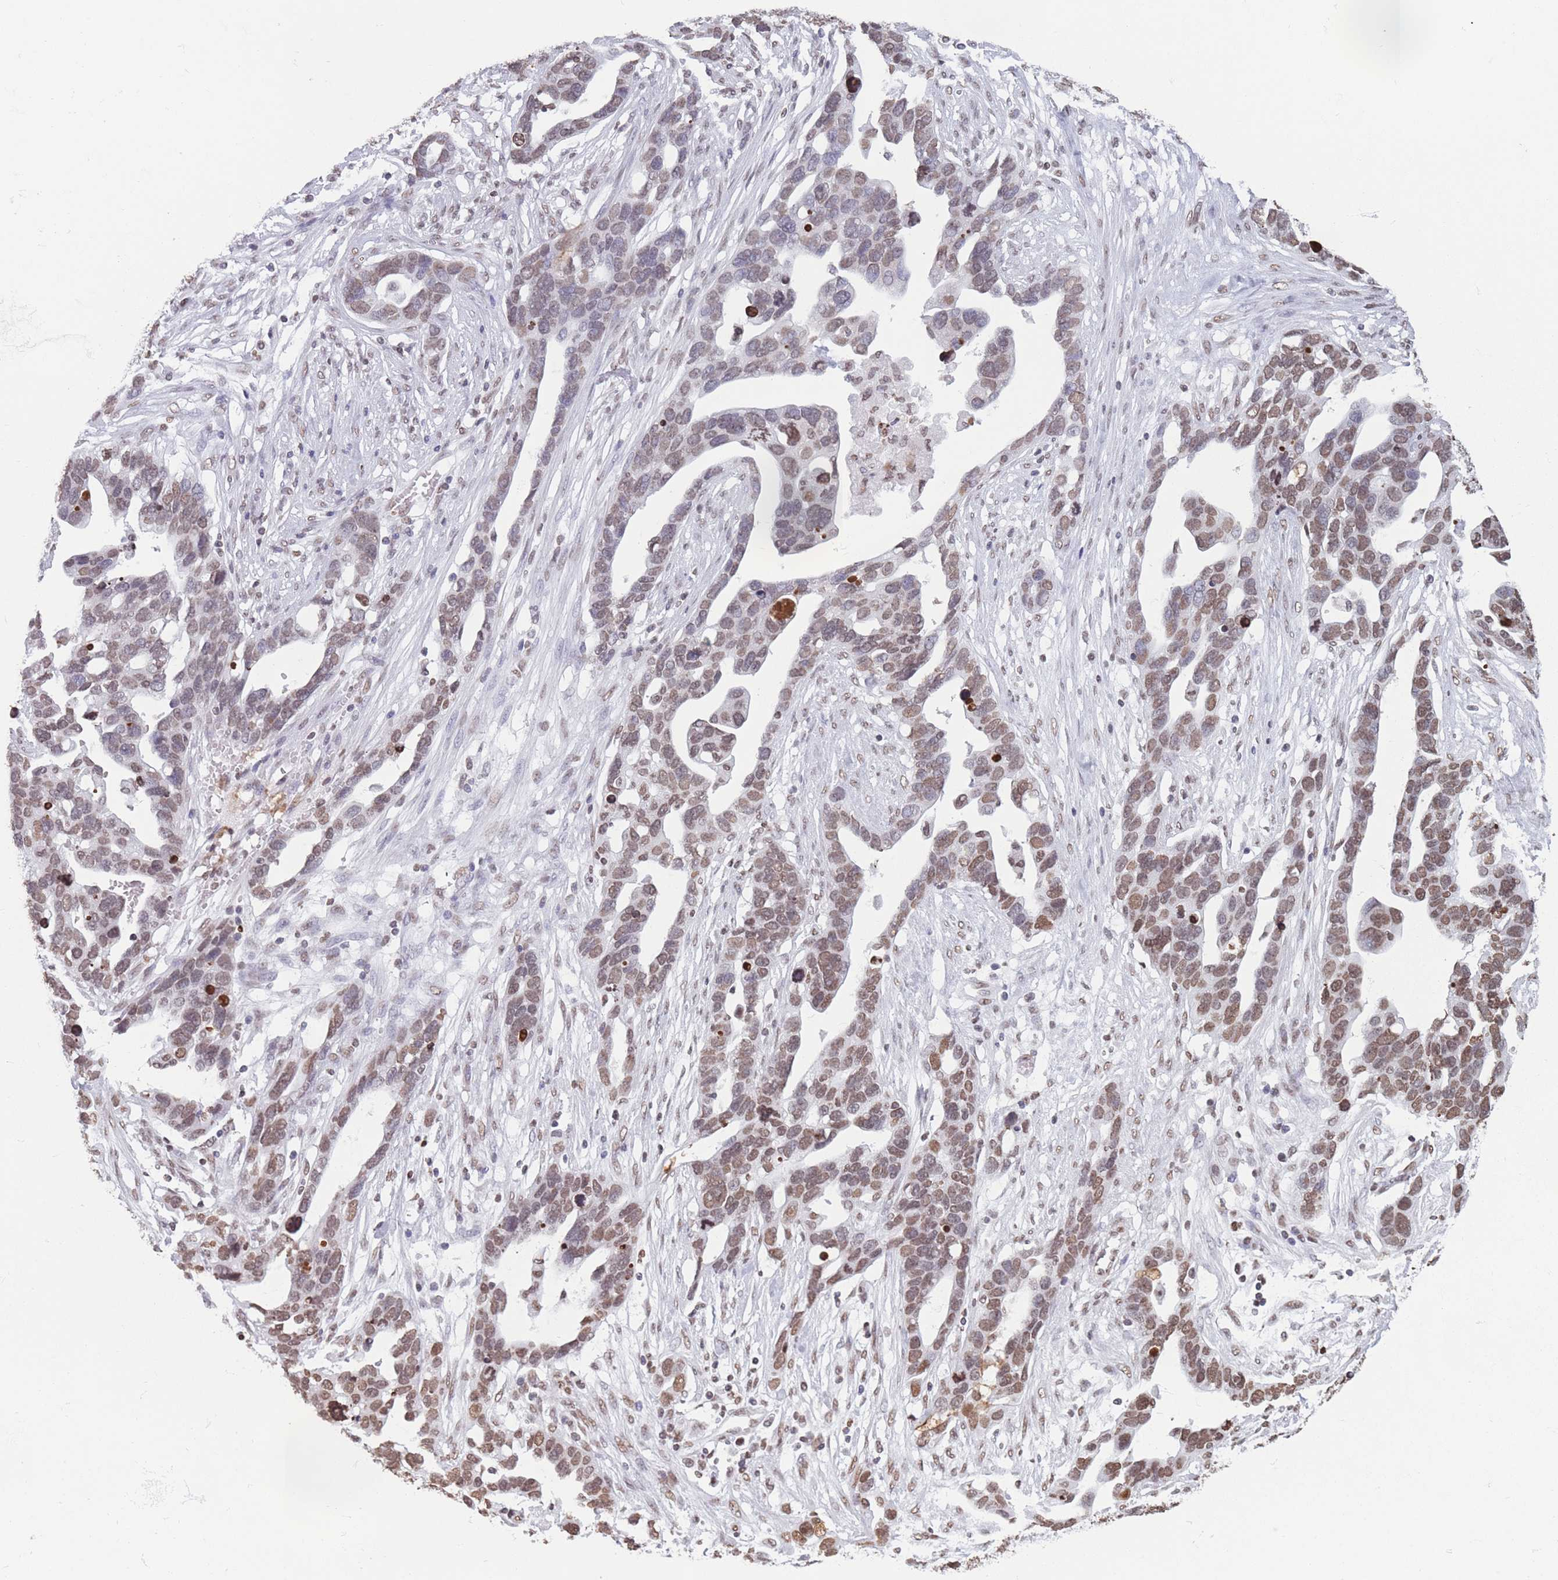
{"staining": {"intensity": "moderate", "quantity": "25%-75%", "location": "nuclear"}, "tissue": "ovarian cancer", "cell_type": "Tumor cells", "image_type": "cancer", "snomed": [{"axis": "morphology", "description": "Cystadenocarcinoma, serous, NOS"}, {"axis": "topography", "description": "Ovary"}], "caption": "Ovarian cancer tissue demonstrates moderate nuclear expression in approximately 25%-75% of tumor cells", "gene": "RYK", "patient": {"sex": "female", "age": 54}}